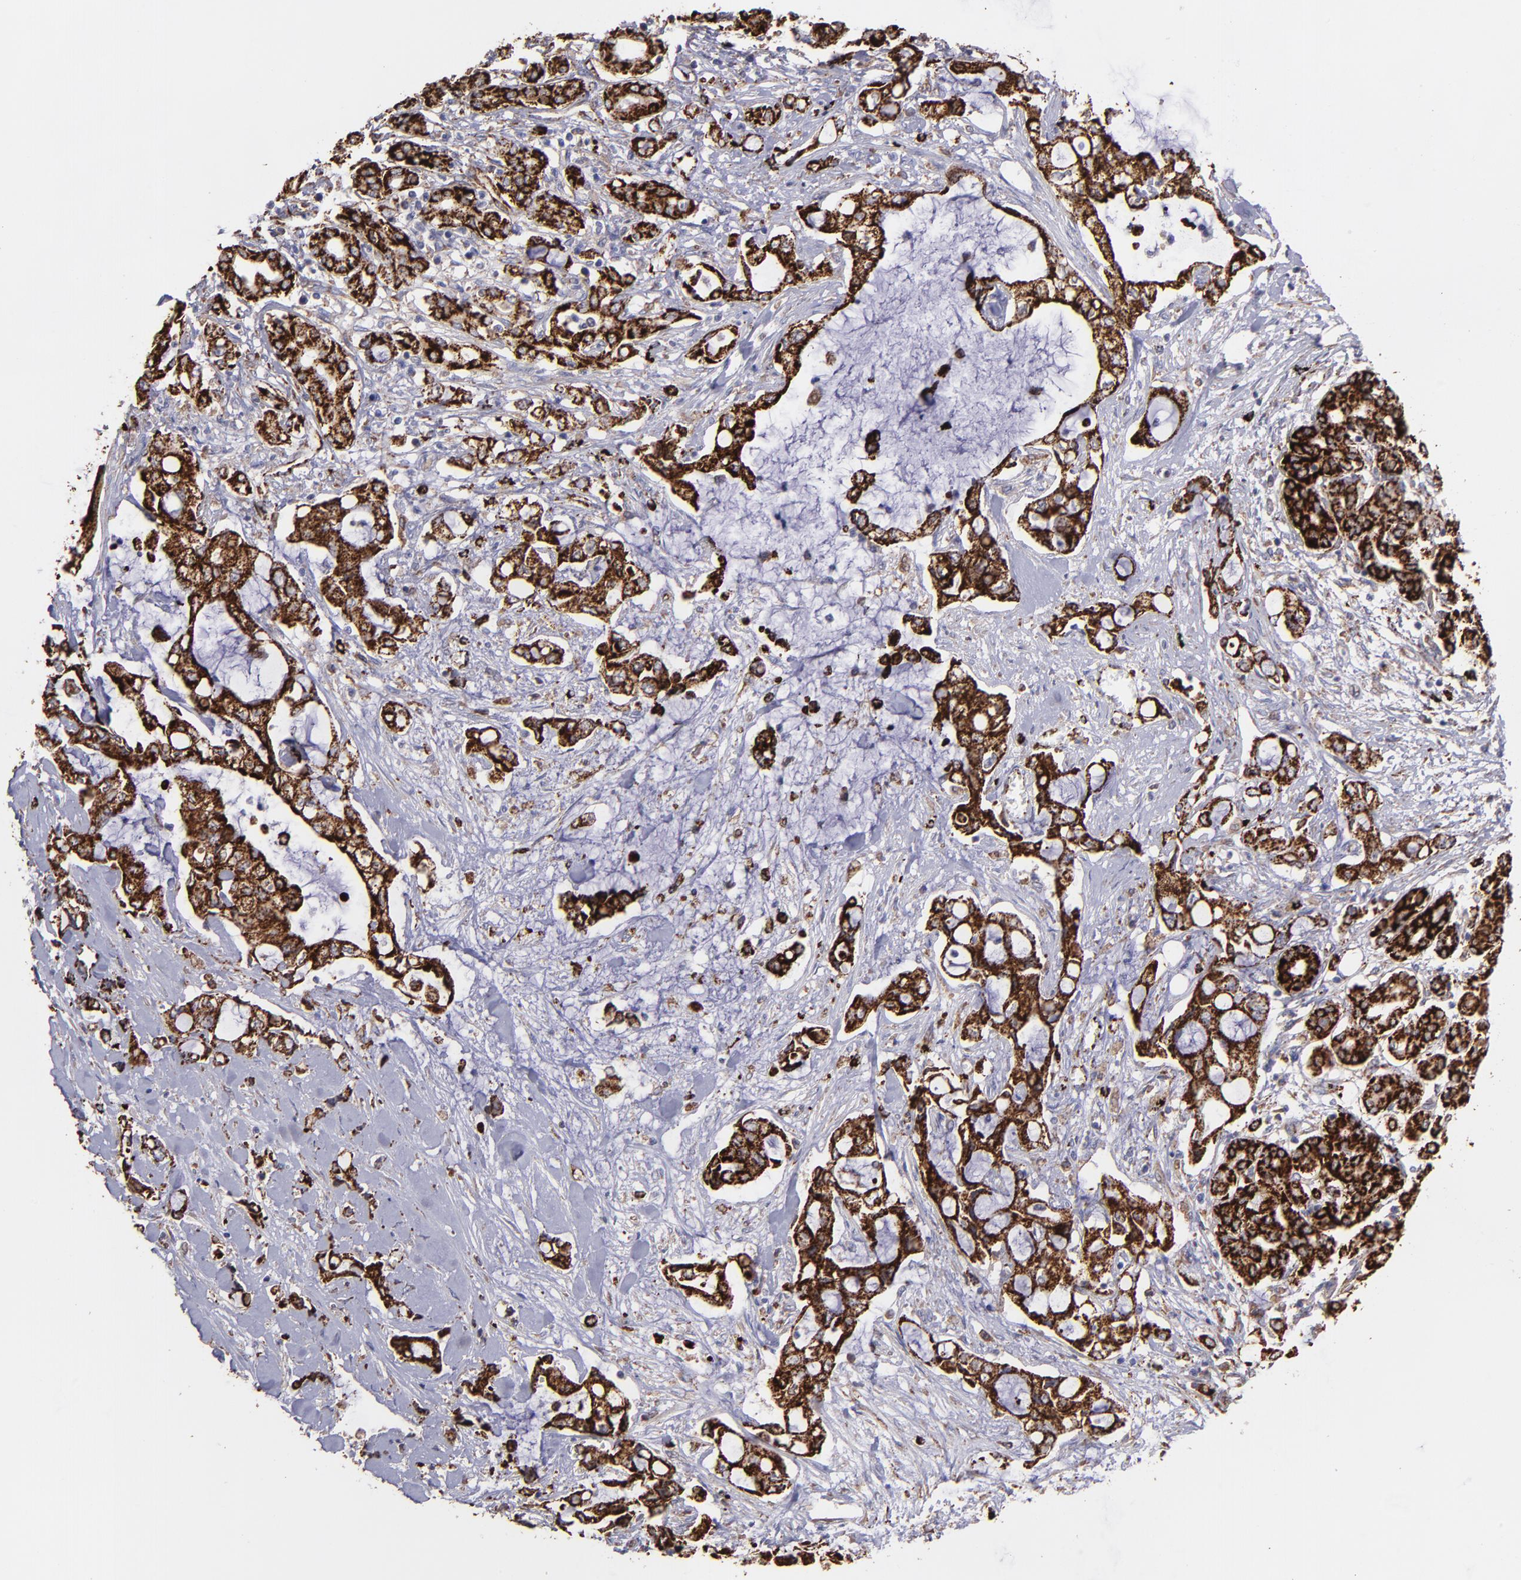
{"staining": {"intensity": "strong", "quantity": ">75%", "location": "cytoplasmic/membranous"}, "tissue": "pancreatic cancer", "cell_type": "Tumor cells", "image_type": "cancer", "snomed": [{"axis": "morphology", "description": "Adenocarcinoma, NOS"}, {"axis": "topography", "description": "Pancreas"}], "caption": "Human pancreatic cancer stained with a brown dye shows strong cytoplasmic/membranous positive expression in approximately >75% of tumor cells.", "gene": "MAOB", "patient": {"sex": "female", "age": 70}}